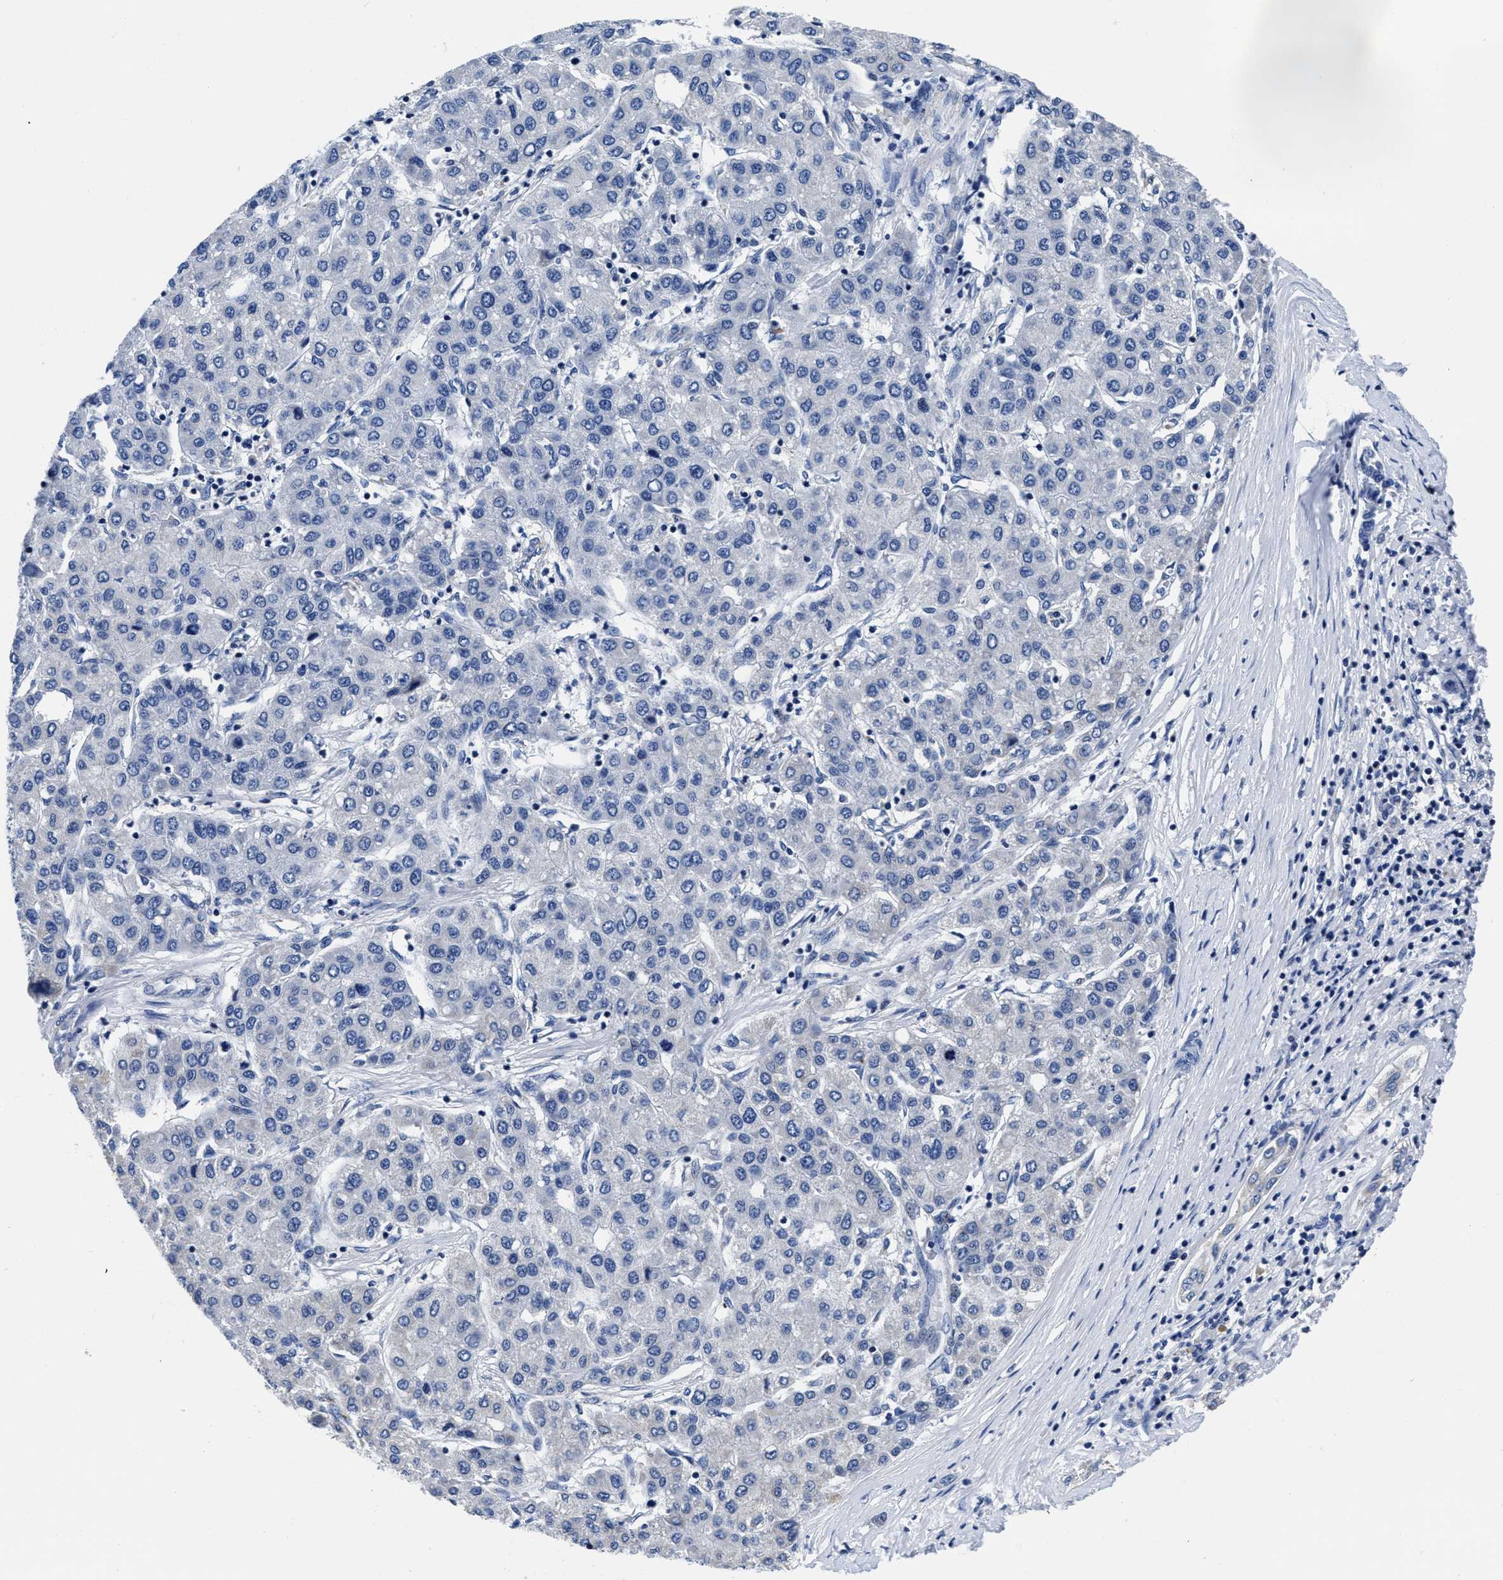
{"staining": {"intensity": "negative", "quantity": "none", "location": "none"}, "tissue": "liver cancer", "cell_type": "Tumor cells", "image_type": "cancer", "snomed": [{"axis": "morphology", "description": "Carcinoma, Hepatocellular, NOS"}, {"axis": "topography", "description": "Liver"}], "caption": "A histopathology image of human hepatocellular carcinoma (liver) is negative for staining in tumor cells.", "gene": "SLC35F1", "patient": {"sex": "male", "age": 65}}